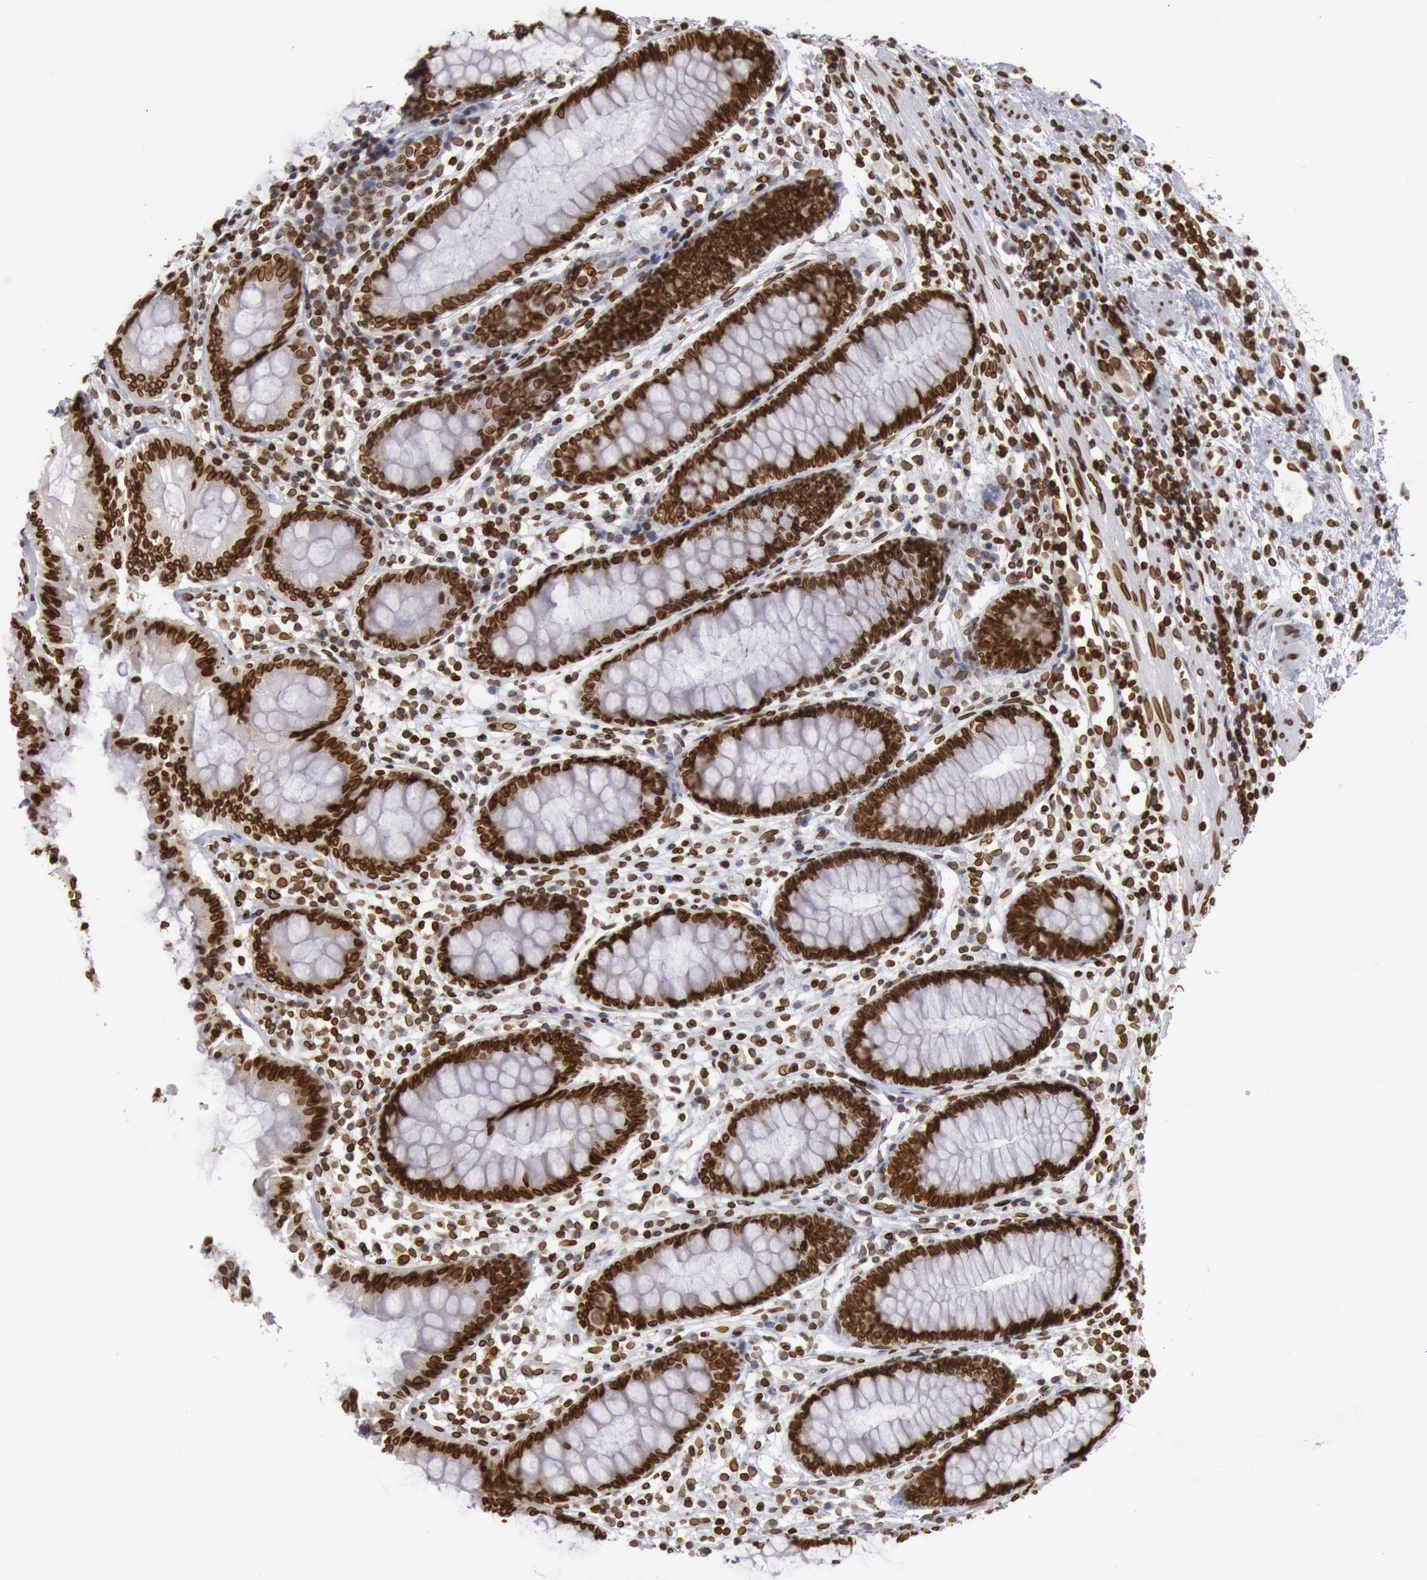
{"staining": {"intensity": "strong", "quantity": ">75%", "location": "nuclear"}, "tissue": "rectum", "cell_type": "Glandular cells", "image_type": "normal", "snomed": [{"axis": "morphology", "description": "Normal tissue, NOS"}, {"axis": "topography", "description": "Rectum"}], "caption": "This is an image of IHC staining of normal rectum, which shows strong positivity in the nuclear of glandular cells.", "gene": "SUN2", "patient": {"sex": "female", "age": 66}}